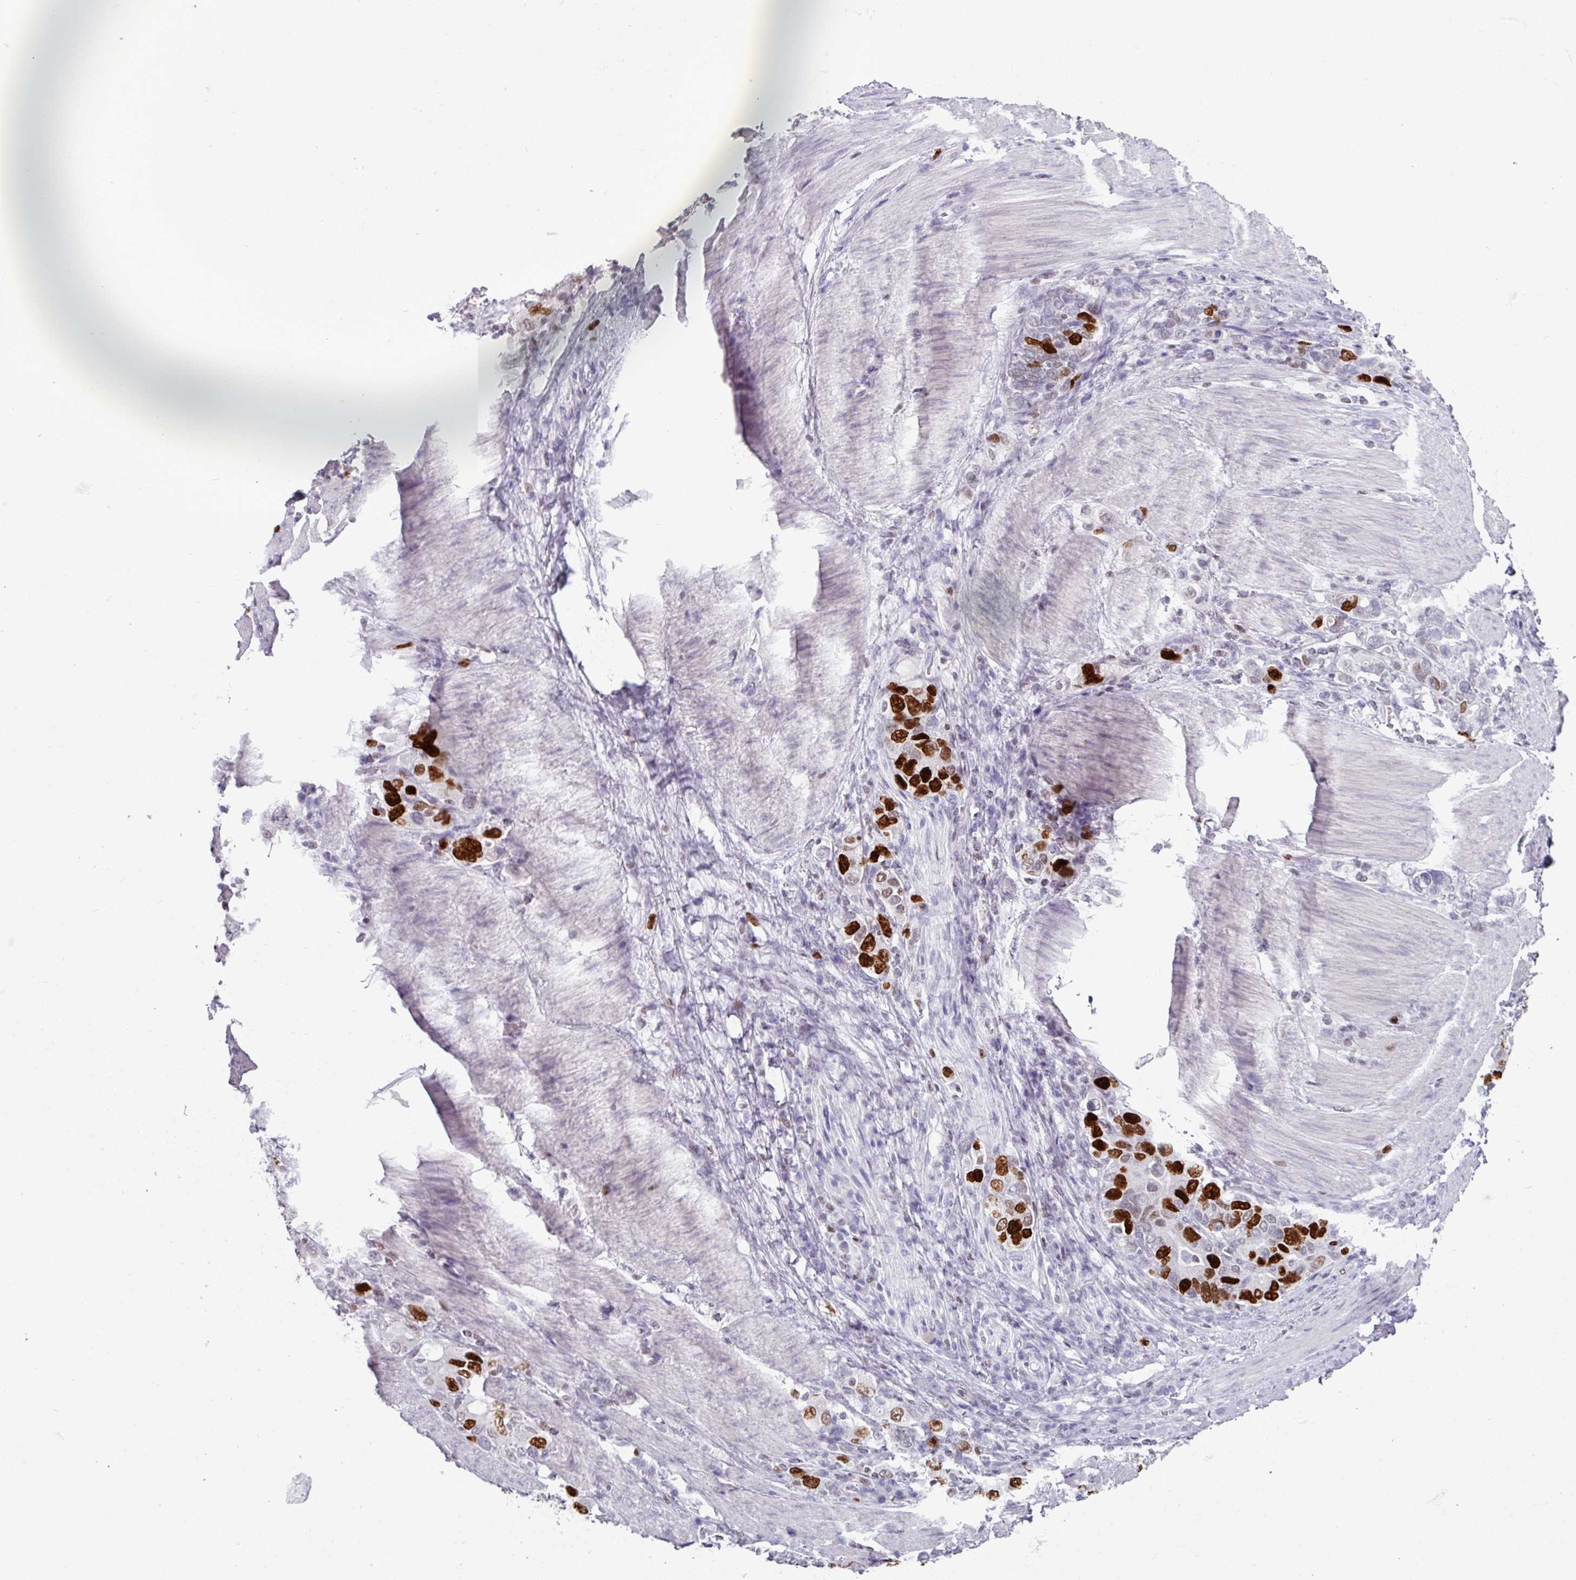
{"staining": {"intensity": "strong", "quantity": "25%-75%", "location": "nuclear"}, "tissue": "stomach cancer", "cell_type": "Tumor cells", "image_type": "cancer", "snomed": [{"axis": "morphology", "description": "Adenocarcinoma, NOS"}, {"axis": "topography", "description": "Stomach, upper"}, {"axis": "topography", "description": "Stomach"}], "caption": "Stomach adenocarcinoma was stained to show a protein in brown. There is high levels of strong nuclear staining in about 25%-75% of tumor cells.", "gene": "ATAD2", "patient": {"sex": "male", "age": 62}}